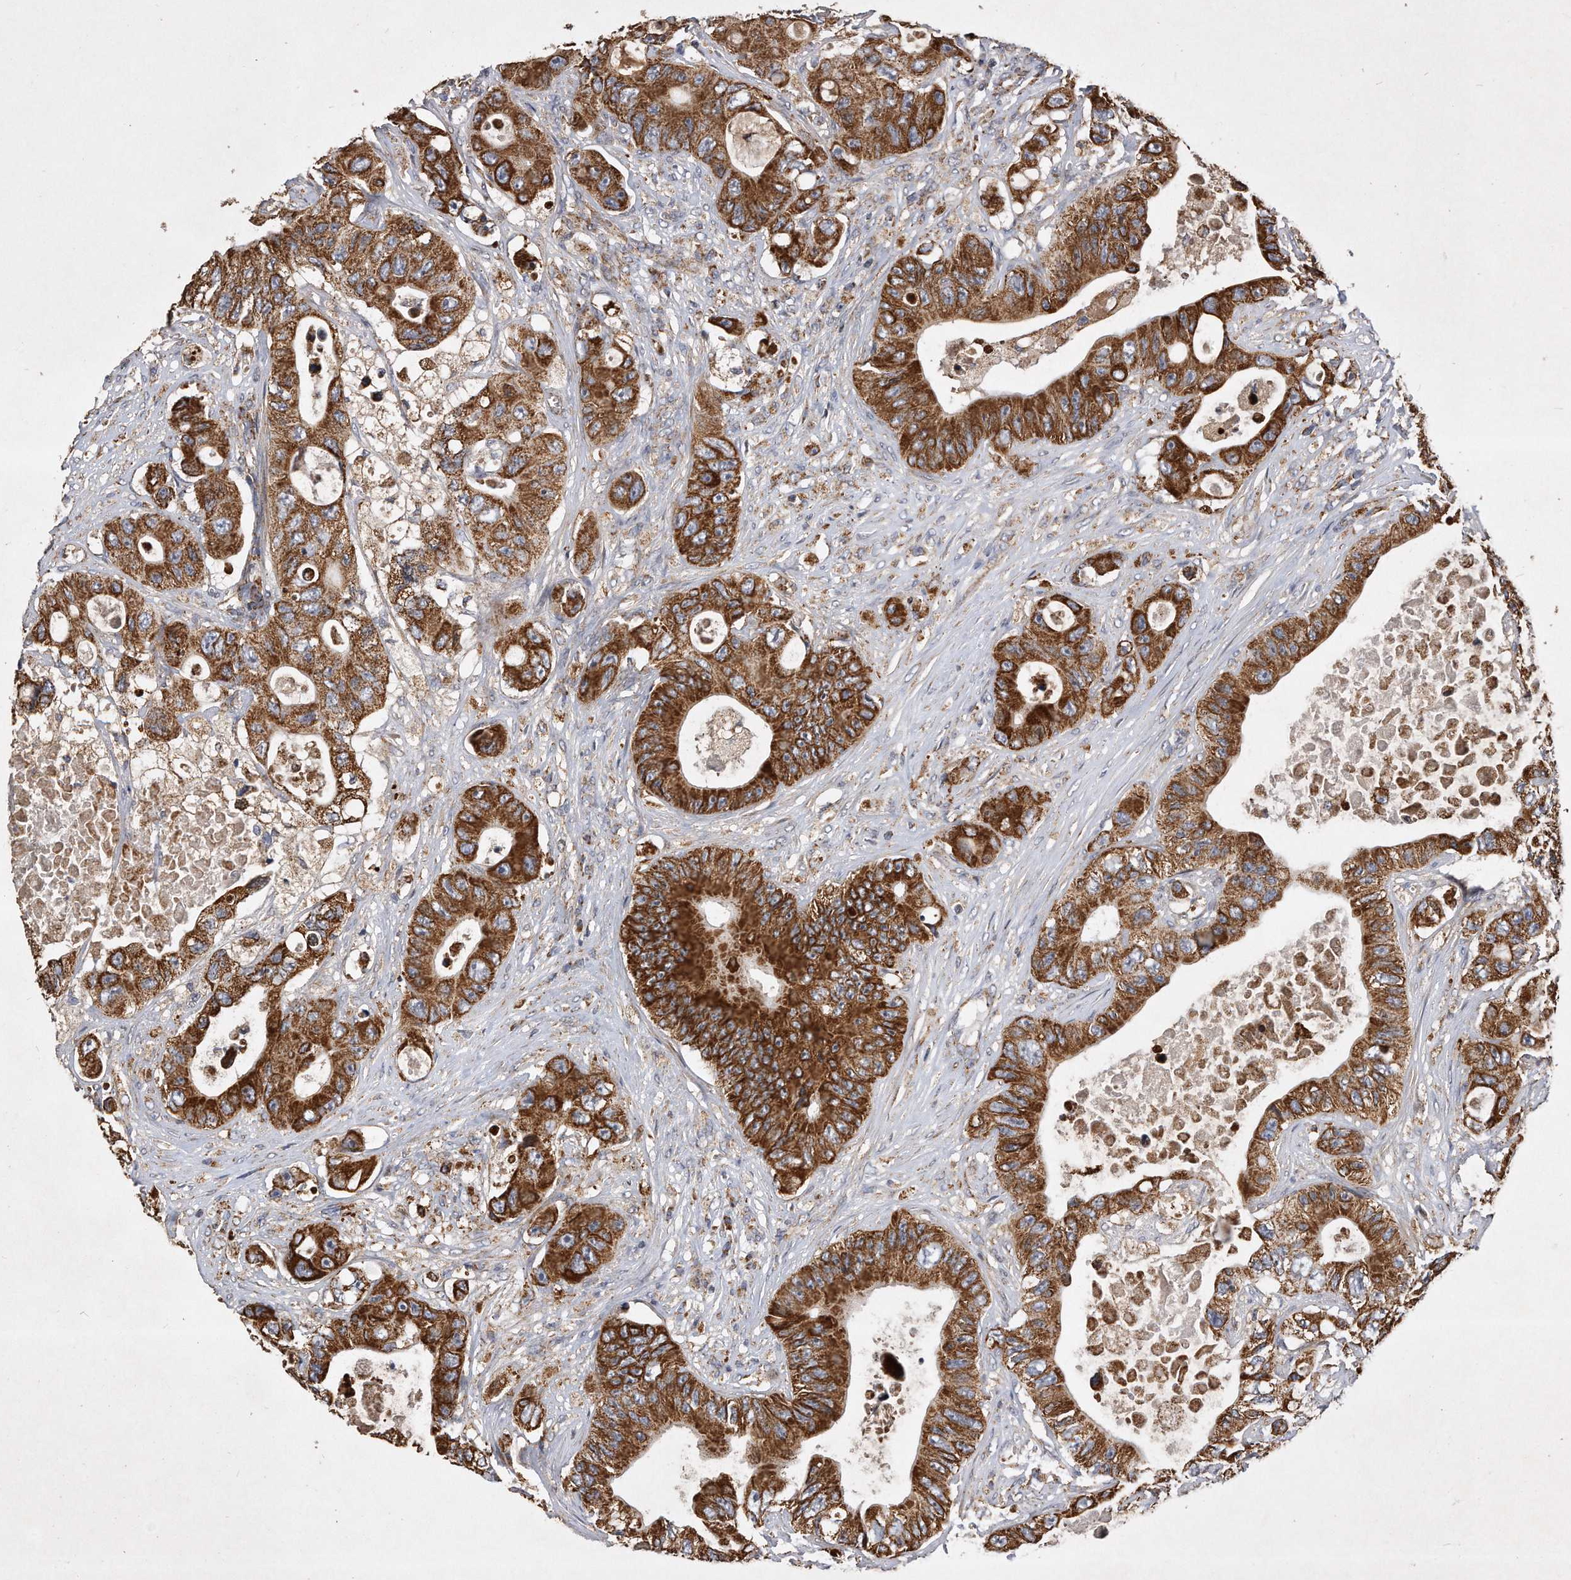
{"staining": {"intensity": "strong", "quantity": ">75%", "location": "cytoplasmic/membranous"}, "tissue": "colorectal cancer", "cell_type": "Tumor cells", "image_type": "cancer", "snomed": [{"axis": "morphology", "description": "Adenocarcinoma, NOS"}, {"axis": "topography", "description": "Colon"}], "caption": "Brown immunohistochemical staining in human colorectal cancer (adenocarcinoma) reveals strong cytoplasmic/membranous expression in about >75% of tumor cells. Using DAB (brown) and hematoxylin (blue) stains, captured at high magnification using brightfield microscopy.", "gene": "PPP5C", "patient": {"sex": "female", "age": 46}}